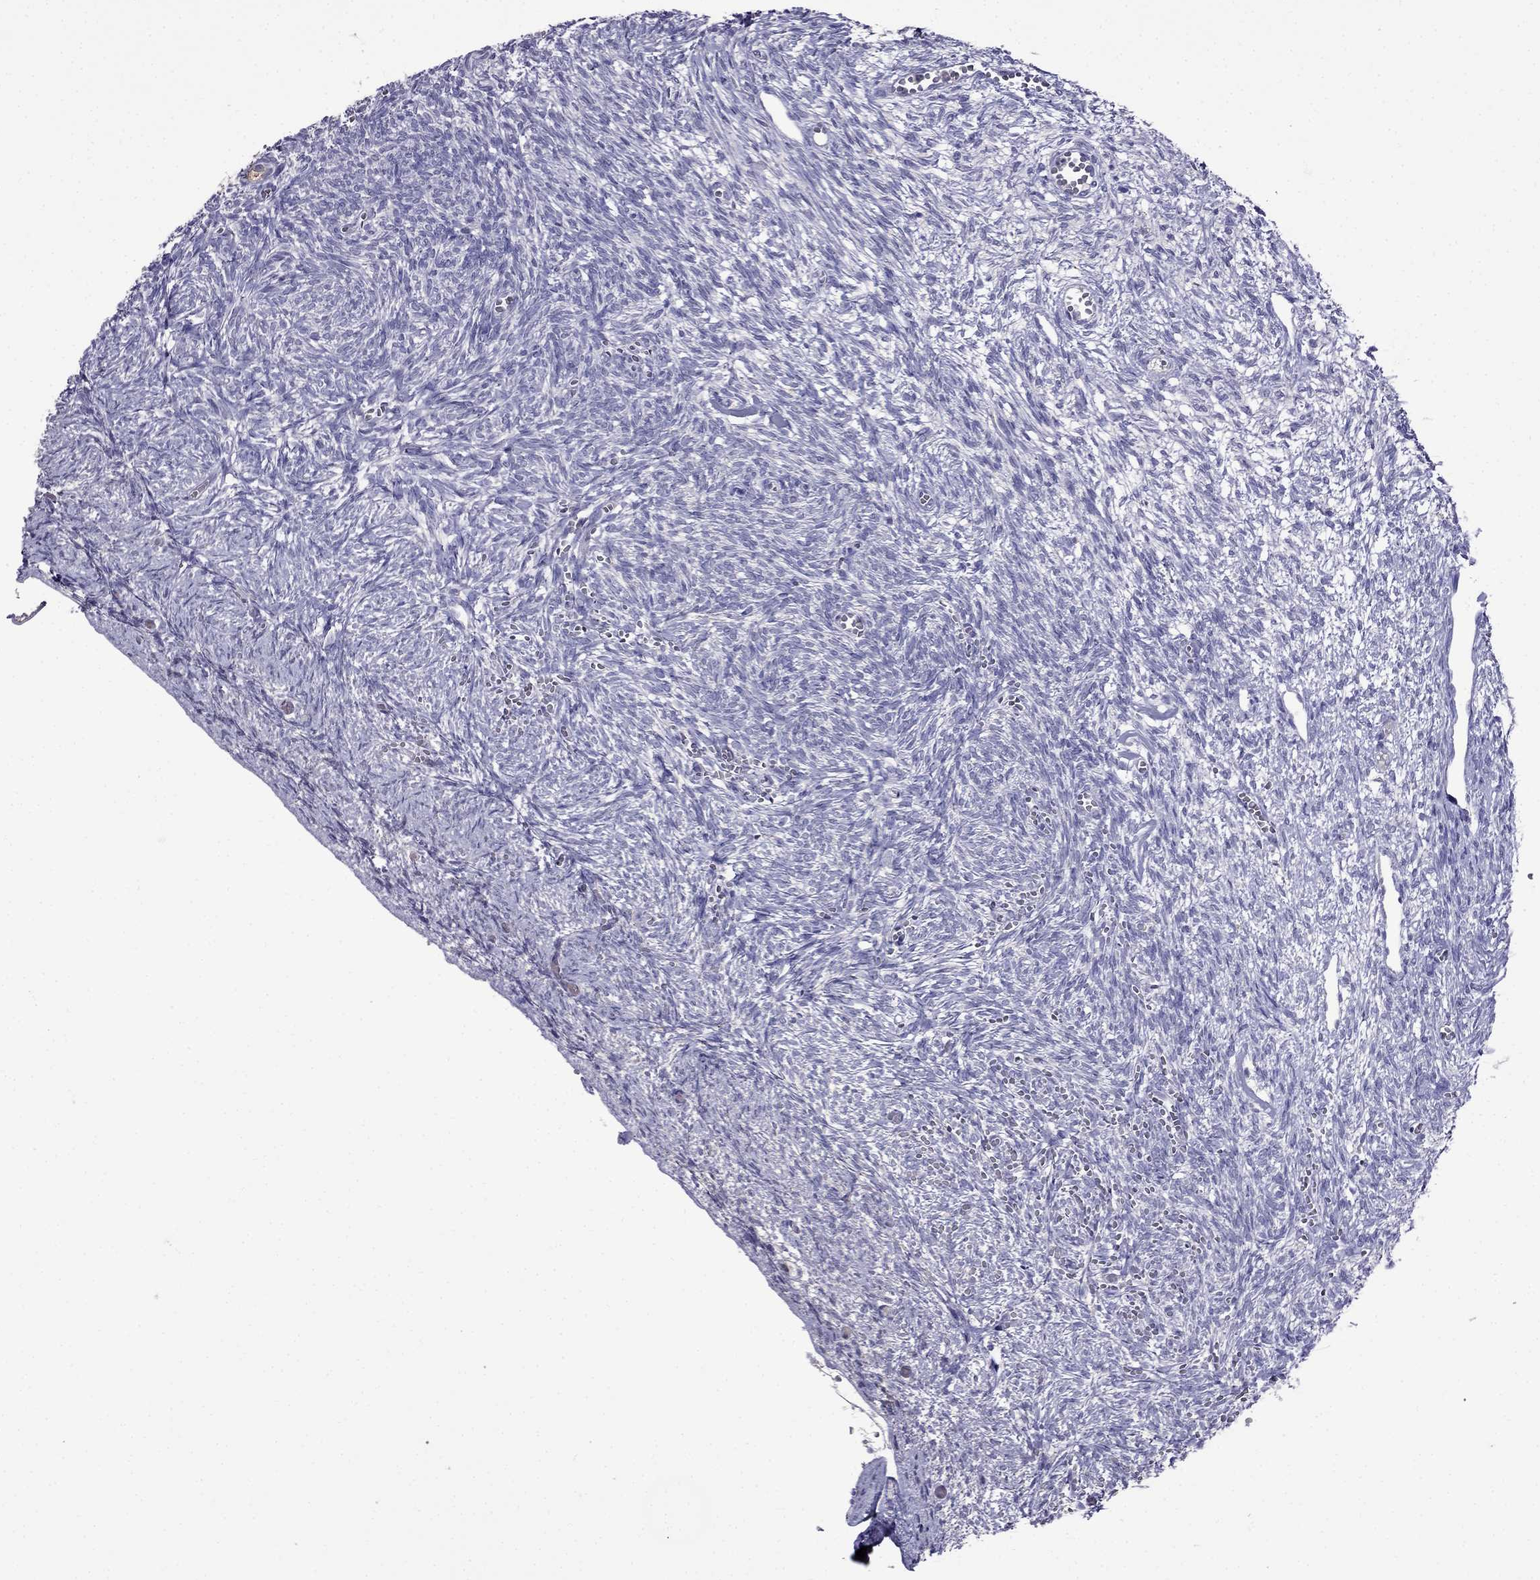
{"staining": {"intensity": "moderate", "quantity": ">75%", "location": "cytoplasmic/membranous"}, "tissue": "ovary", "cell_type": "Follicle cells", "image_type": "normal", "snomed": [{"axis": "morphology", "description": "Normal tissue, NOS"}, {"axis": "topography", "description": "Ovary"}], "caption": "DAB immunohistochemical staining of unremarkable ovary reveals moderate cytoplasmic/membranous protein expression in approximately >75% of follicle cells.", "gene": "AQP9", "patient": {"sex": "female", "age": 43}}